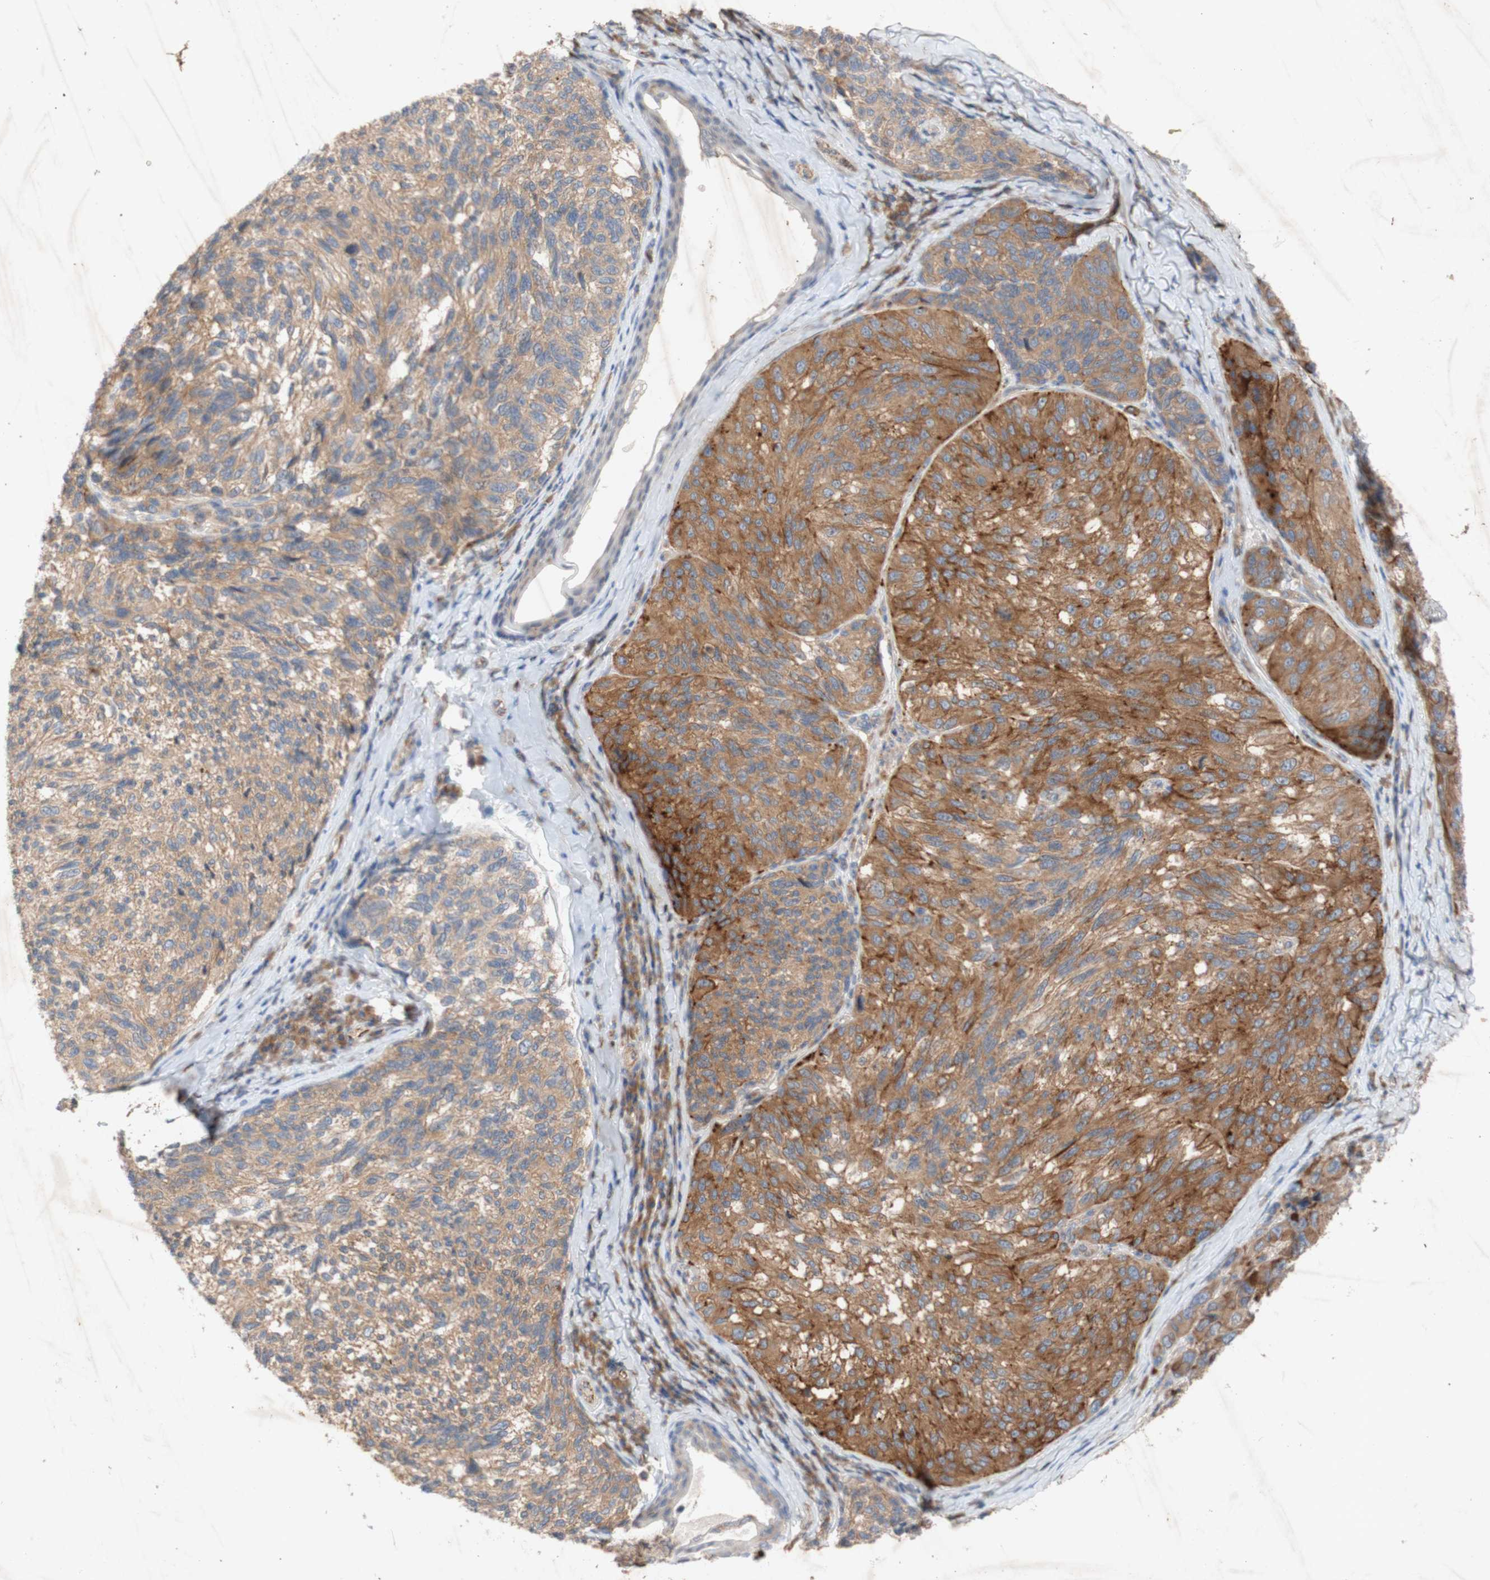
{"staining": {"intensity": "strong", "quantity": ">75%", "location": "cytoplasmic/membranous"}, "tissue": "melanoma", "cell_type": "Tumor cells", "image_type": "cancer", "snomed": [{"axis": "morphology", "description": "Malignant melanoma, NOS"}, {"axis": "topography", "description": "Skin"}], "caption": "Strong cytoplasmic/membranous protein expression is appreciated in approximately >75% of tumor cells in malignant melanoma.", "gene": "EIF2S3", "patient": {"sex": "female", "age": 73}}